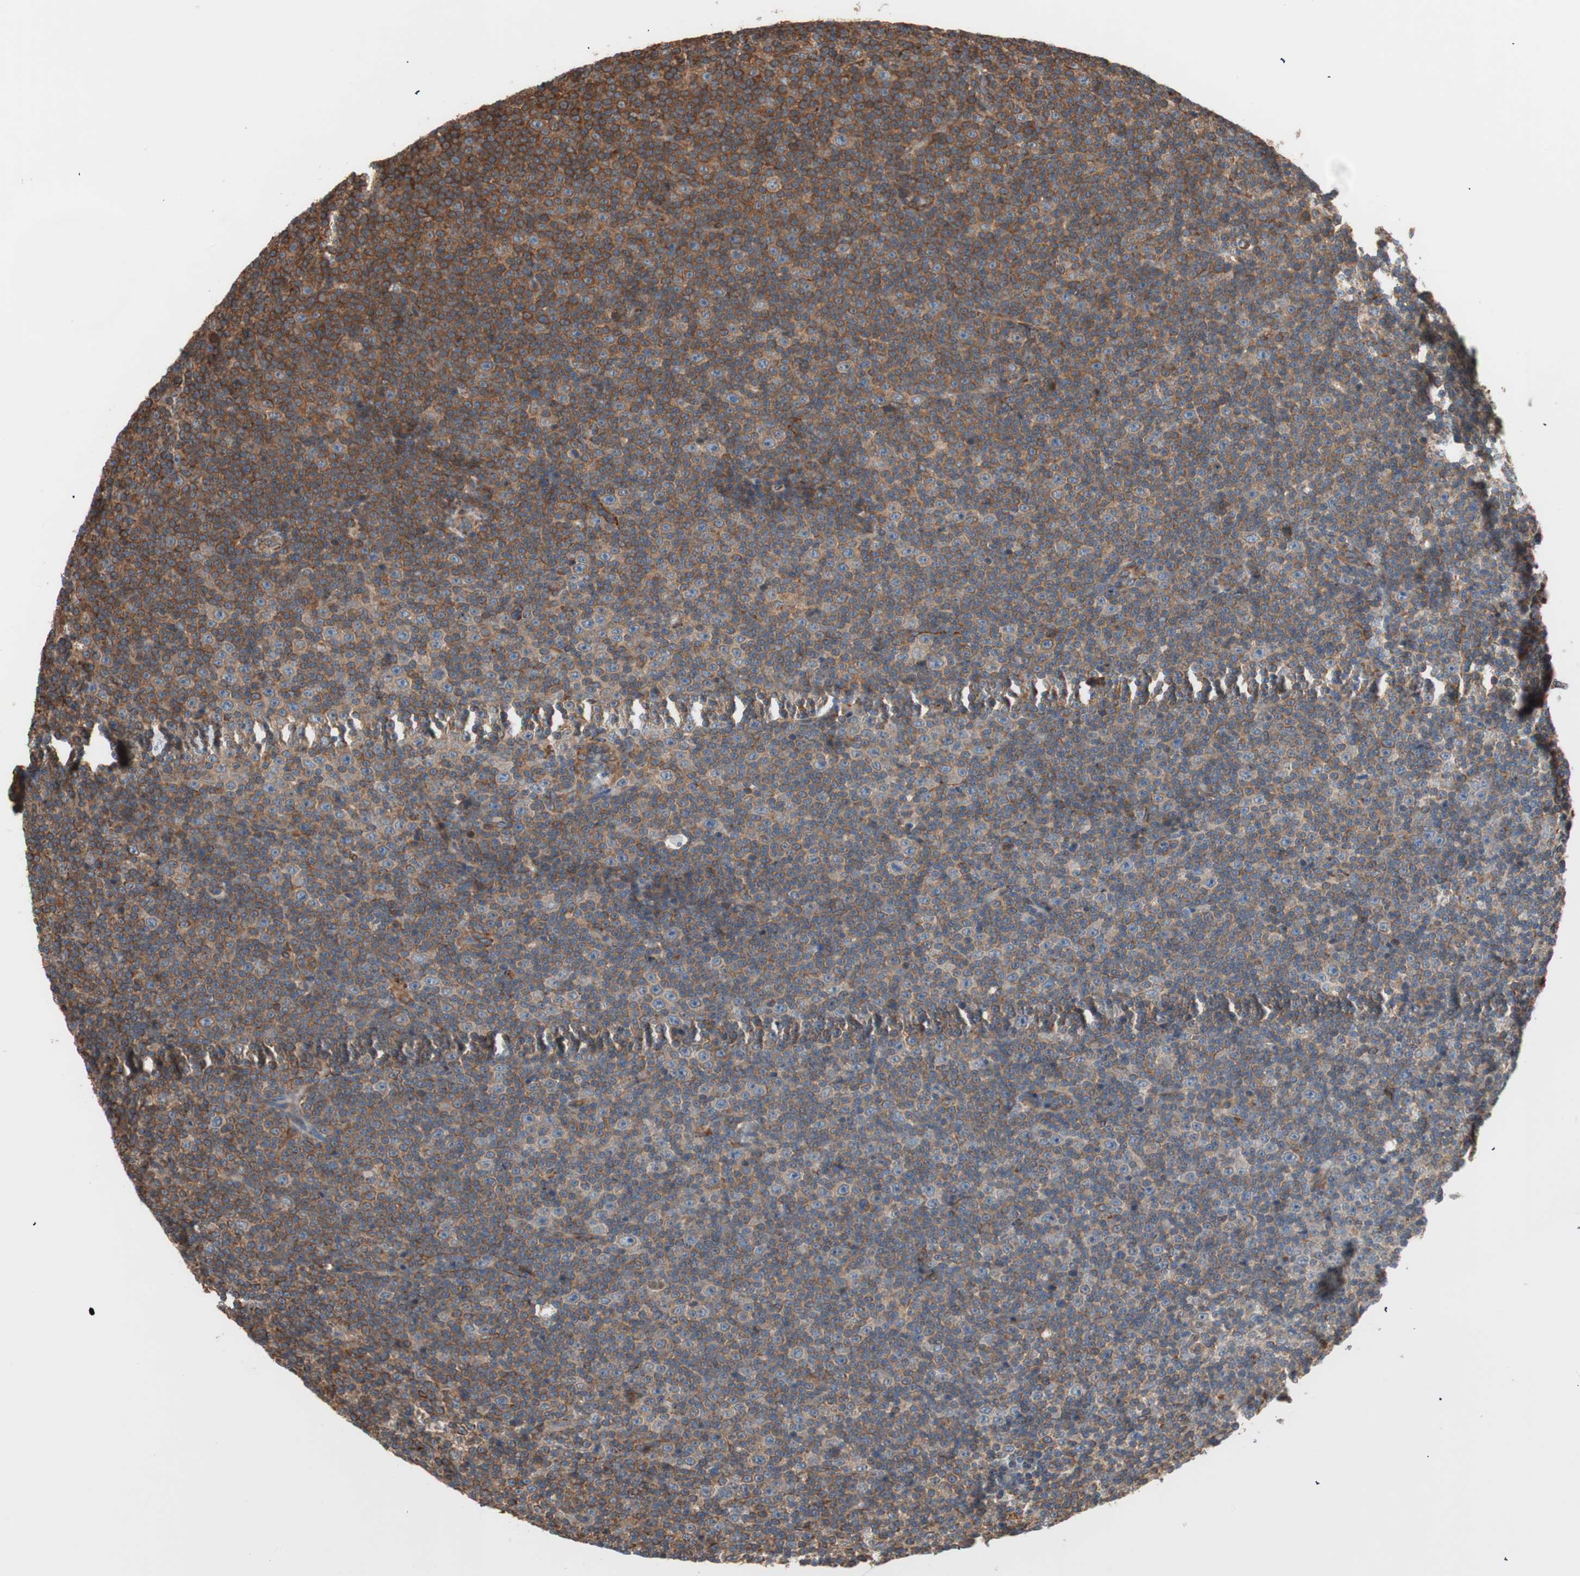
{"staining": {"intensity": "strong", "quantity": ">75%", "location": "cytoplasmic/membranous"}, "tissue": "lymphoma", "cell_type": "Tumor cells", "image_type": "cancer", "snomed": [{"axis": "morphology", "description": "Malignant lymphoma, non-Hodgkin's type, Low grade"}, {"axis": "topography", "description": "Lymph node"}], "caption": "IHC (DAB) staining of low-grade malignant lymphoma, non-Hodgkin's type displays strong cytoplasmic/membranous protein staining in about >75% of tumor cells. The staining was performed using DAB (3,3'-diaminobenzidine) to visualize the protein expression in brown, while the nuclei were stained in blue with hematoxylin (Magnification: 20x).", "gene": "GPSM2", "patient": {"sex": "female", "age": 67}}